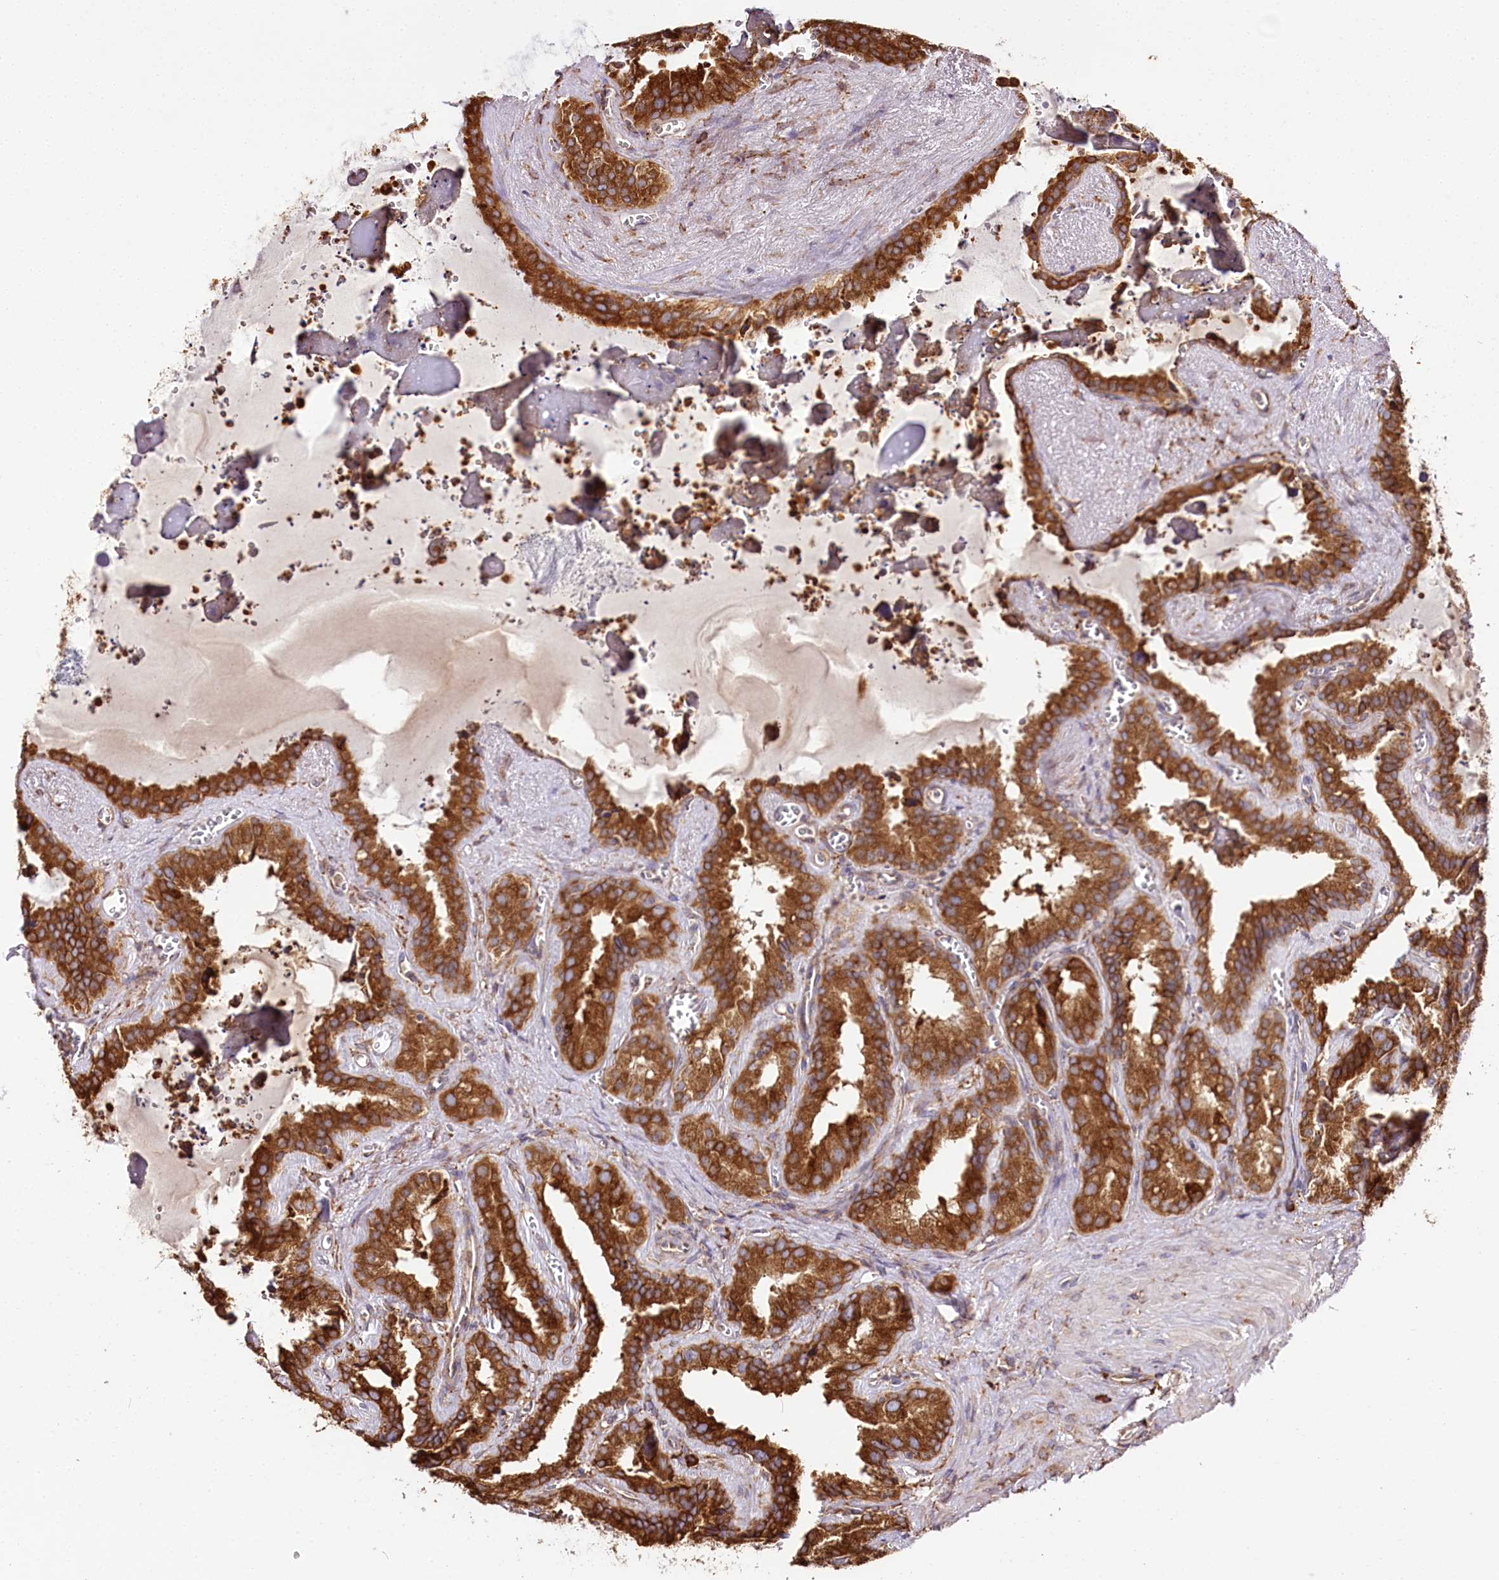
{"staining": {"intensity": "strong", "quantity": ">75%", "location": "cytoplasmic/membranous"}, "tissue": "seminal vesicle", "cell_type": "Glandular cells", "image_type": "normal", "snomed": [{"axis": "morphology", "description": "Normal tissue, NOS"}, {"axis": "topography", "description": "Prostate"}, {"axis": "topography", "description": "Seminal veicle"}], "caption": "A brown stain shows strong cytoplasmic/membranous positivity of a protein in glandular cells of normal human seminal vesicle.", "gene": "CNPY2", "patient": {"sex": "male", "age": 59}}